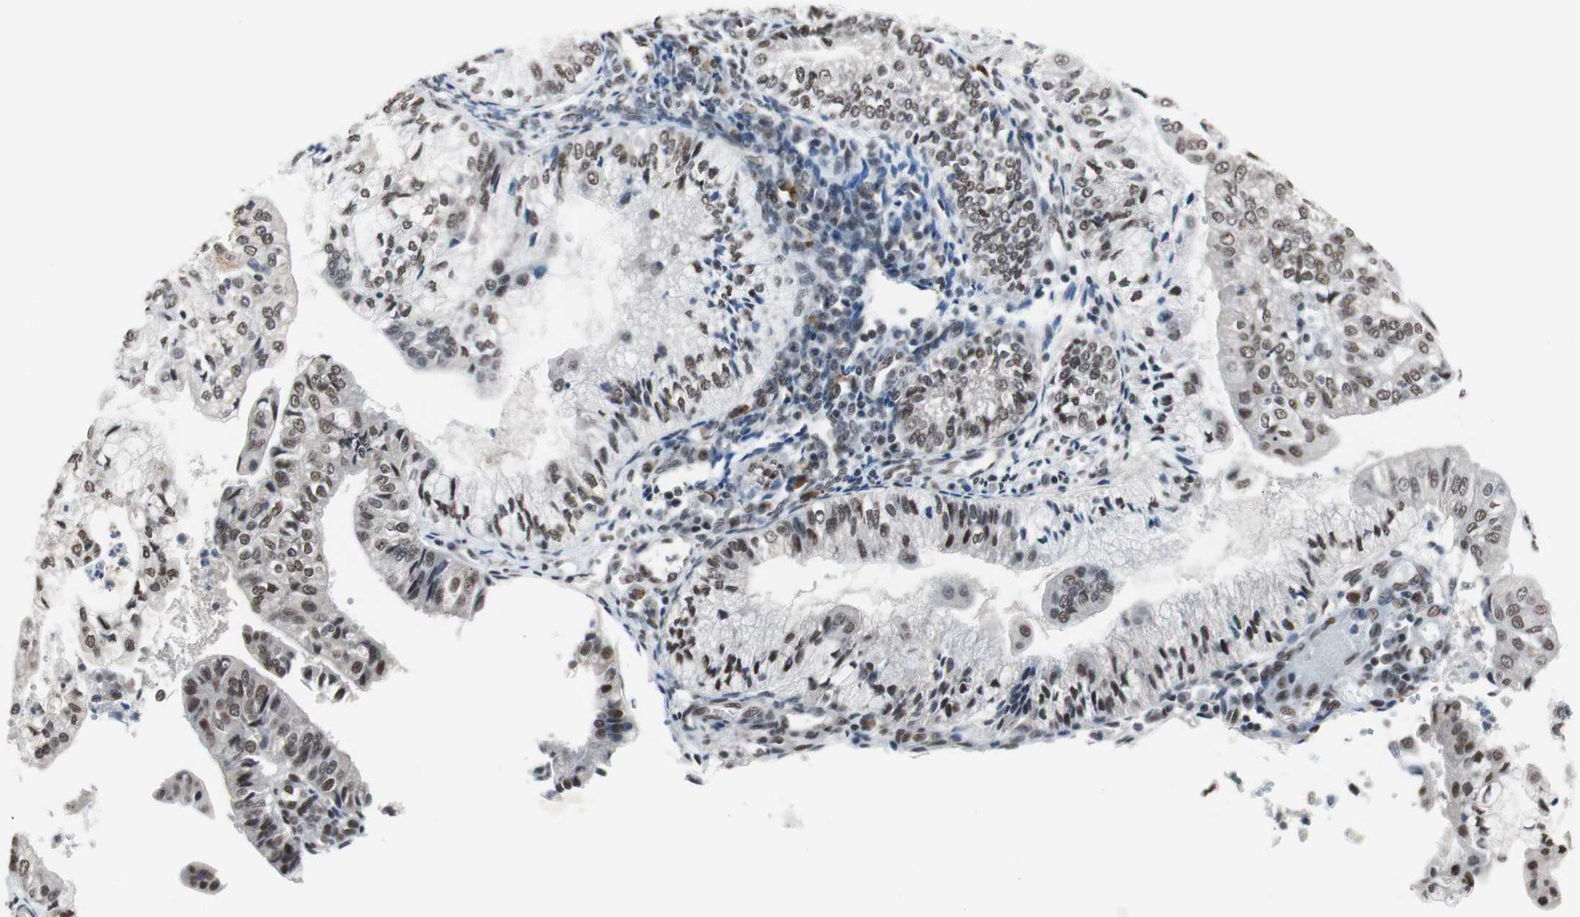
{"staining": {"intensity": "strong", "quantity": ">75%", "location": "nuclear"}, "tissue": "endometrial cancer", "cell_type": "Tumor cells", "image_type": "cancer", "snomed": [{"axis": "morphology", "description": "Adenocarcinoma, NOS"}, {"axis": "topography", "description": "Endometrium"}], "caption": "Adenocarcinoma (endometrial) stained with DAB (3,3'-diaminobenzidine) immunohistochemistry (IHC) shows high levels of strong nuclear positivity in about >75% of tumor cells.", "gene": "TAF7", "patient": {"sex": "female", "age": 59}}